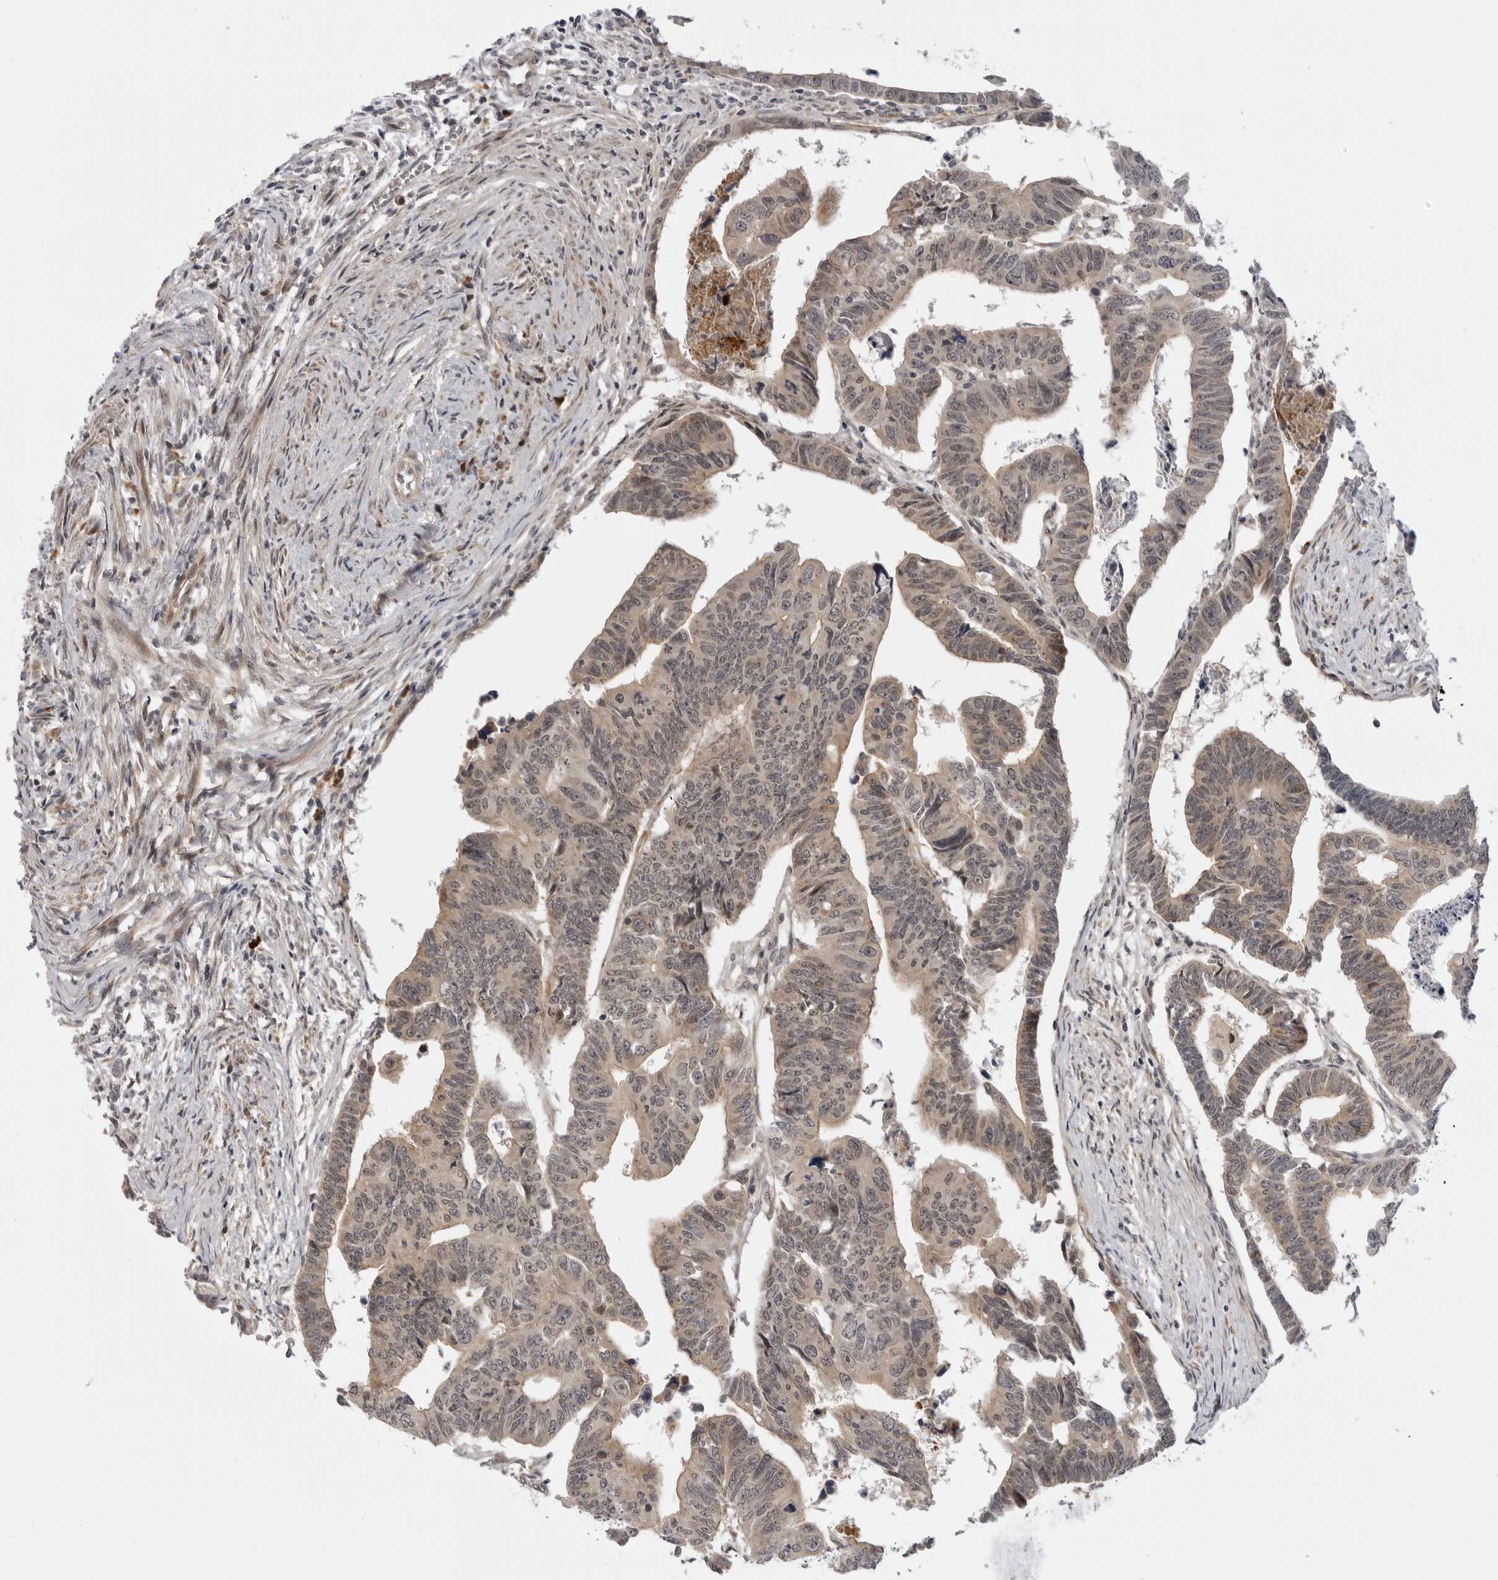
{"staining": {"intensity": "weak", "quantity": ">75%", "location": "cytoplasmic/membranous,nuclear"}, "tissue": "colorectal cancer", "cell_type": "Tumor cells", "image_type": "cancer", "snomed": [{"axis": "morphology", "description": "Adenocarcinoma, NOS"}, {"axis": "topography", "description": "Rectum"}], "caption": "Human colorectal adenocarcinoma stained with a protein marker demonstrates weak staining in tumor cells.", "gene": "ALPK2", "patient": {"sex": "female", "age": 65}}